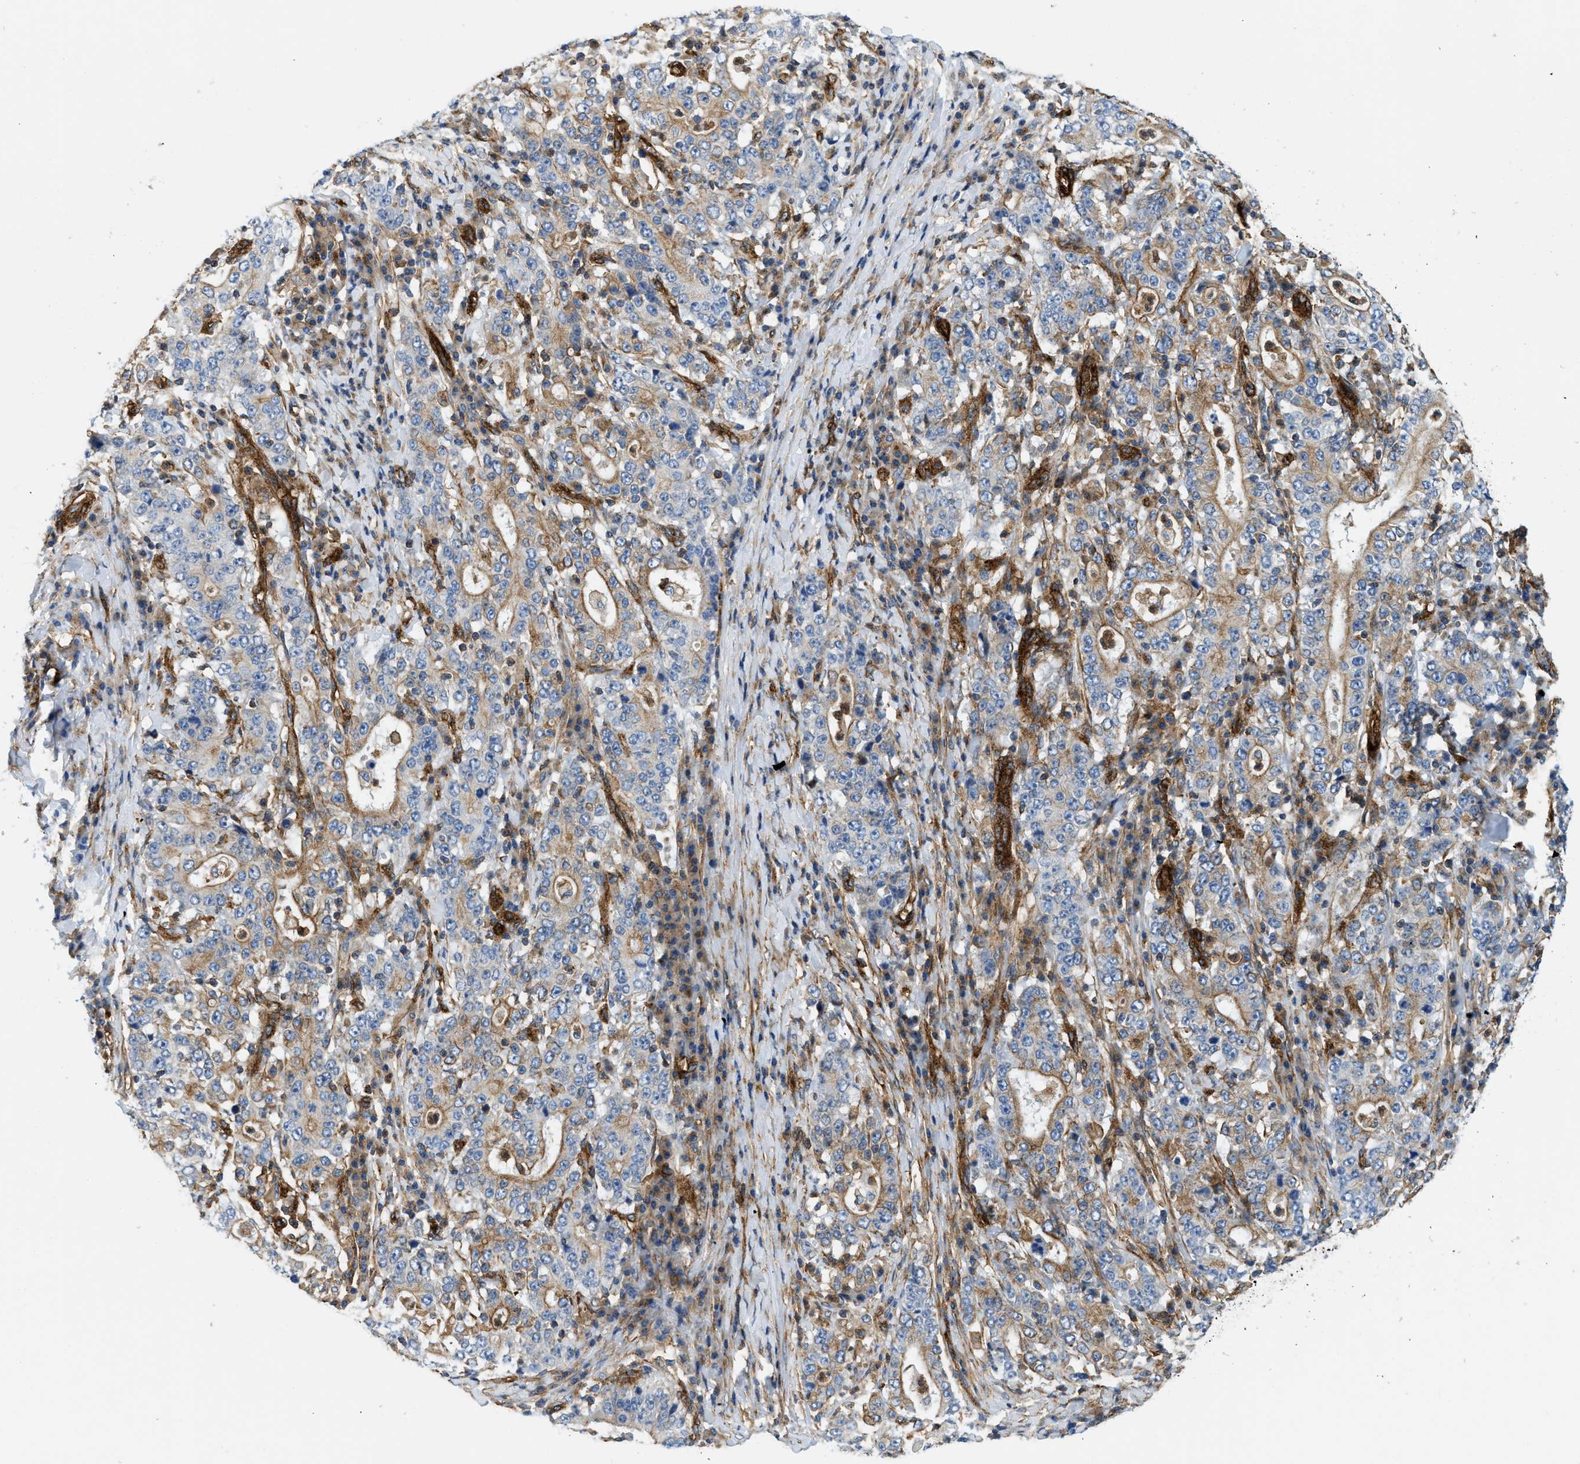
{"staining": {"intensity": "moderate", "quantity": "25%-75%", "location": "cytoplasmic/membranous"}, "tissue": "stomach cancer", "cell_type": "Tumor cells", "image_type": "cancer", "snomed": [{"axis": "morphology", "description": "Normal tissue, NOS"}, {"axis": "morphology", "description": "Adenocarcinoma, NOS"}, {"axis": "topography", "description": "Stomach, upper"}, {"axis": "topography", "description": "Stomach"}], "caption": "An IHC photomicrograph of neoplastic tissue is shown. Protein staining in brown shows moderate cytoplasmic/membranous positivity in adenocarcinoma (stomach) within tumor cells. (Stains: DAB in brown, nuclei in blue, Microscopy: brightfield microscopy at high magnification).", "gene": "HIP1", "patient": {"sex": "male", "age": 59}}